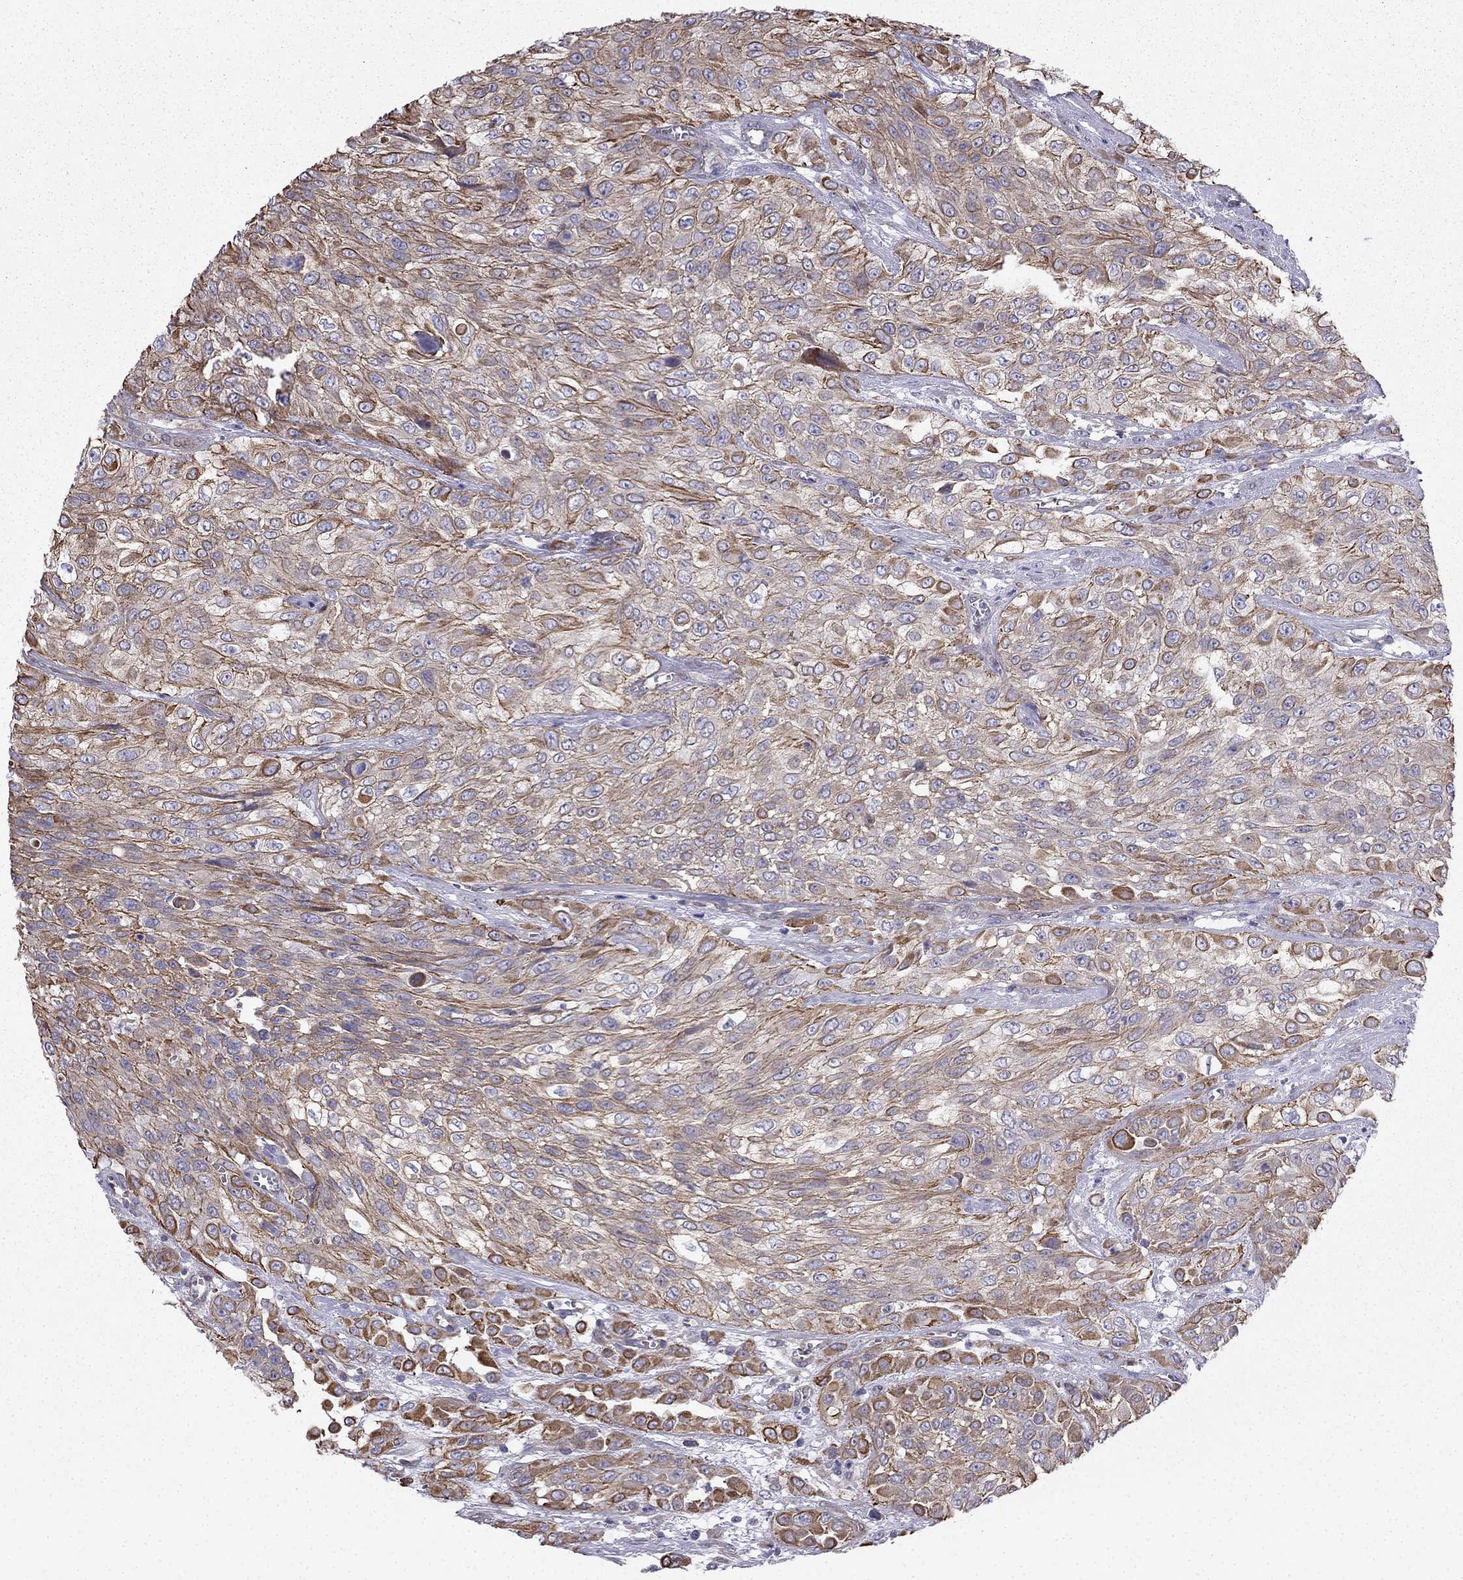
{"staining": {"intensity": "strong", "quantity": "25%-75%", "location": "cytoplasmic/membranous"}, "tissue": "urothelial cancer", "cell_type": "Tumor cells", "image_type": "cancer", "snomed": [{"axis": "morphology", "description": "Urothelial carcinoma, High grade"}, {"axis": "topography", "description": "Urinary bladder"}], "caption": "Human urothelial cancer stained with a protein marker displays strong staining in tumor cells.", "gene": "ENOX1", "patient": {"sex": "male", "age": 57}}